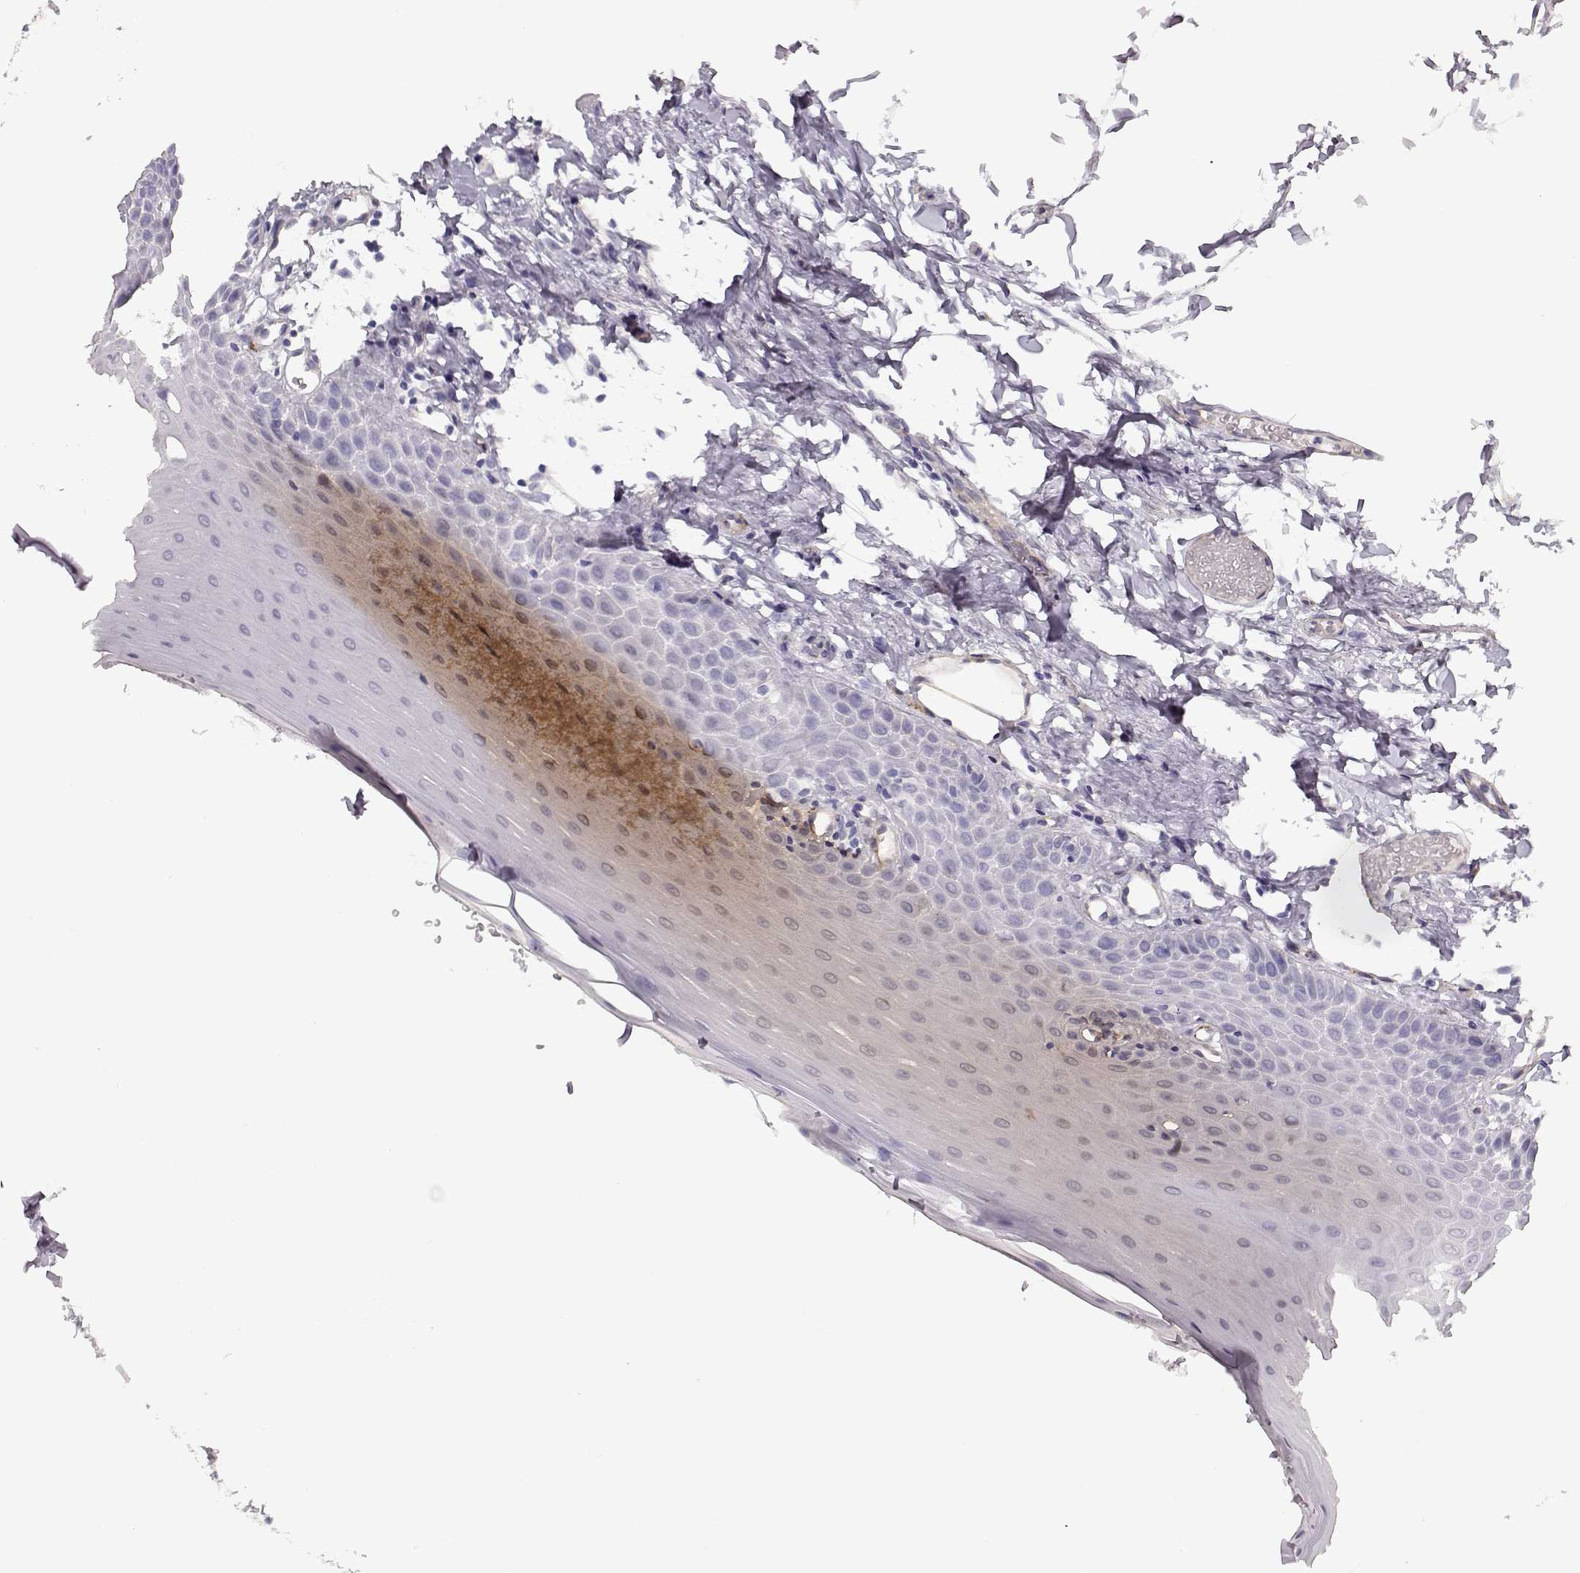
{"staining": {"intensity": "negative", "quantity": "none", "location": "none"}, "tissue": "oral mucosa", "cell_type": "Squamous epithelial cells", "image_type": "normal", "snomed": [{"axis": "morphology", "description": "Normal tissue, NOS"}, {"axis": "topography", "description": "Oral tissue"}], "caption": "High power microscopy histopathology image of an IHC image of unremarkable oral mucosa, revealing no significant expression in squamous epithelial cells.", "gene": "LAMC1", "patient": {"sex": "male", "age": 81}}